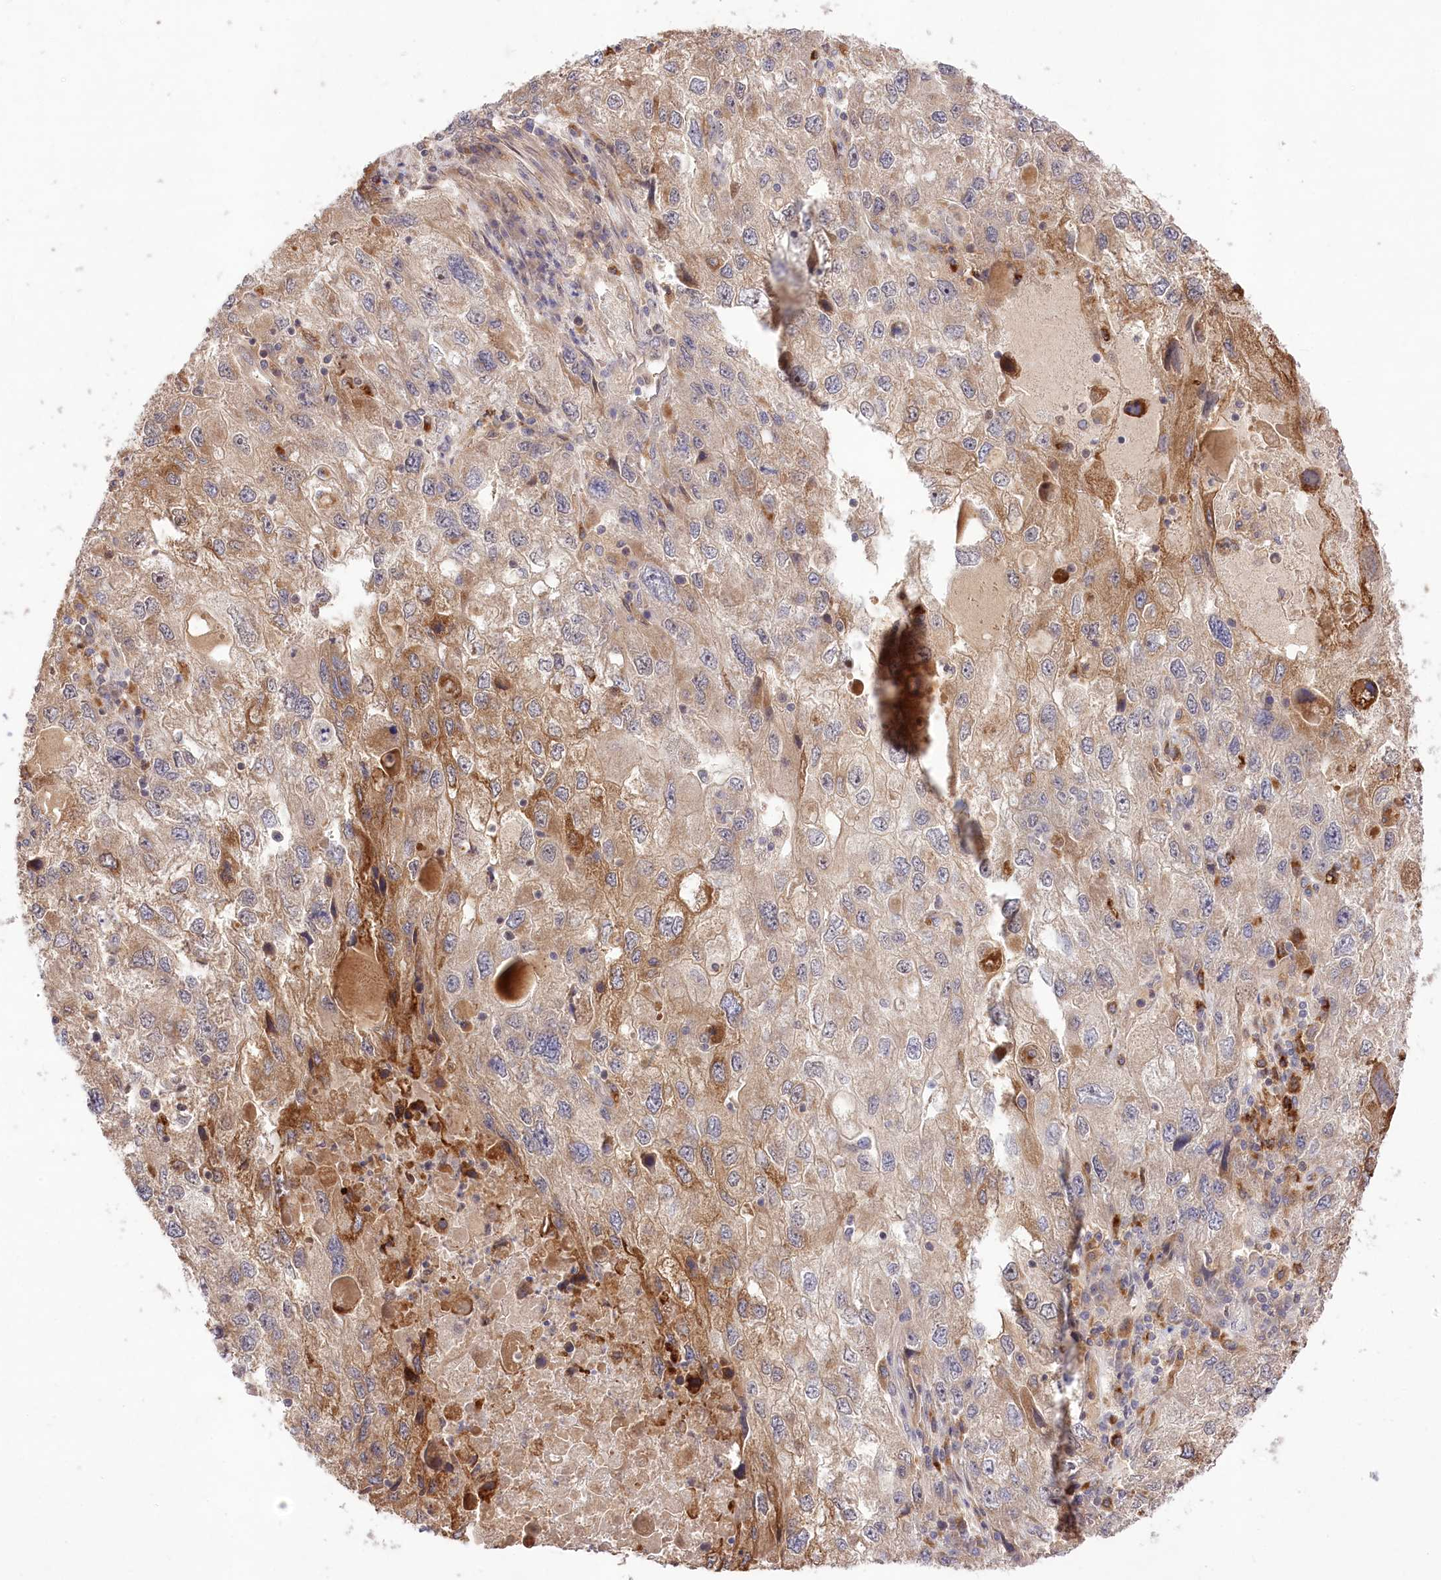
{"staining": {"intensity": "moderate", "quantity": "25%-75%", "location": "cytoplasmic/membranous"}, "tissue": "endometrial cancer", "cell_type": "Tumor cells", "image_type": "cancer", "snomed": [{"axis": "morphology", "description": "Adenocarcinoma, NOS"}, {"axis": "topography", "description": "Endometrium"}], "caption": "Immunohistochemical staining of endometrial cancer (adenocarcinoma) exhibits moderate cytoplasmic/membranous protein positivity in approximately 25%-75% of tumor cells.", "gene": "HELT", "patient": {"sex": "female", "age": 49}}